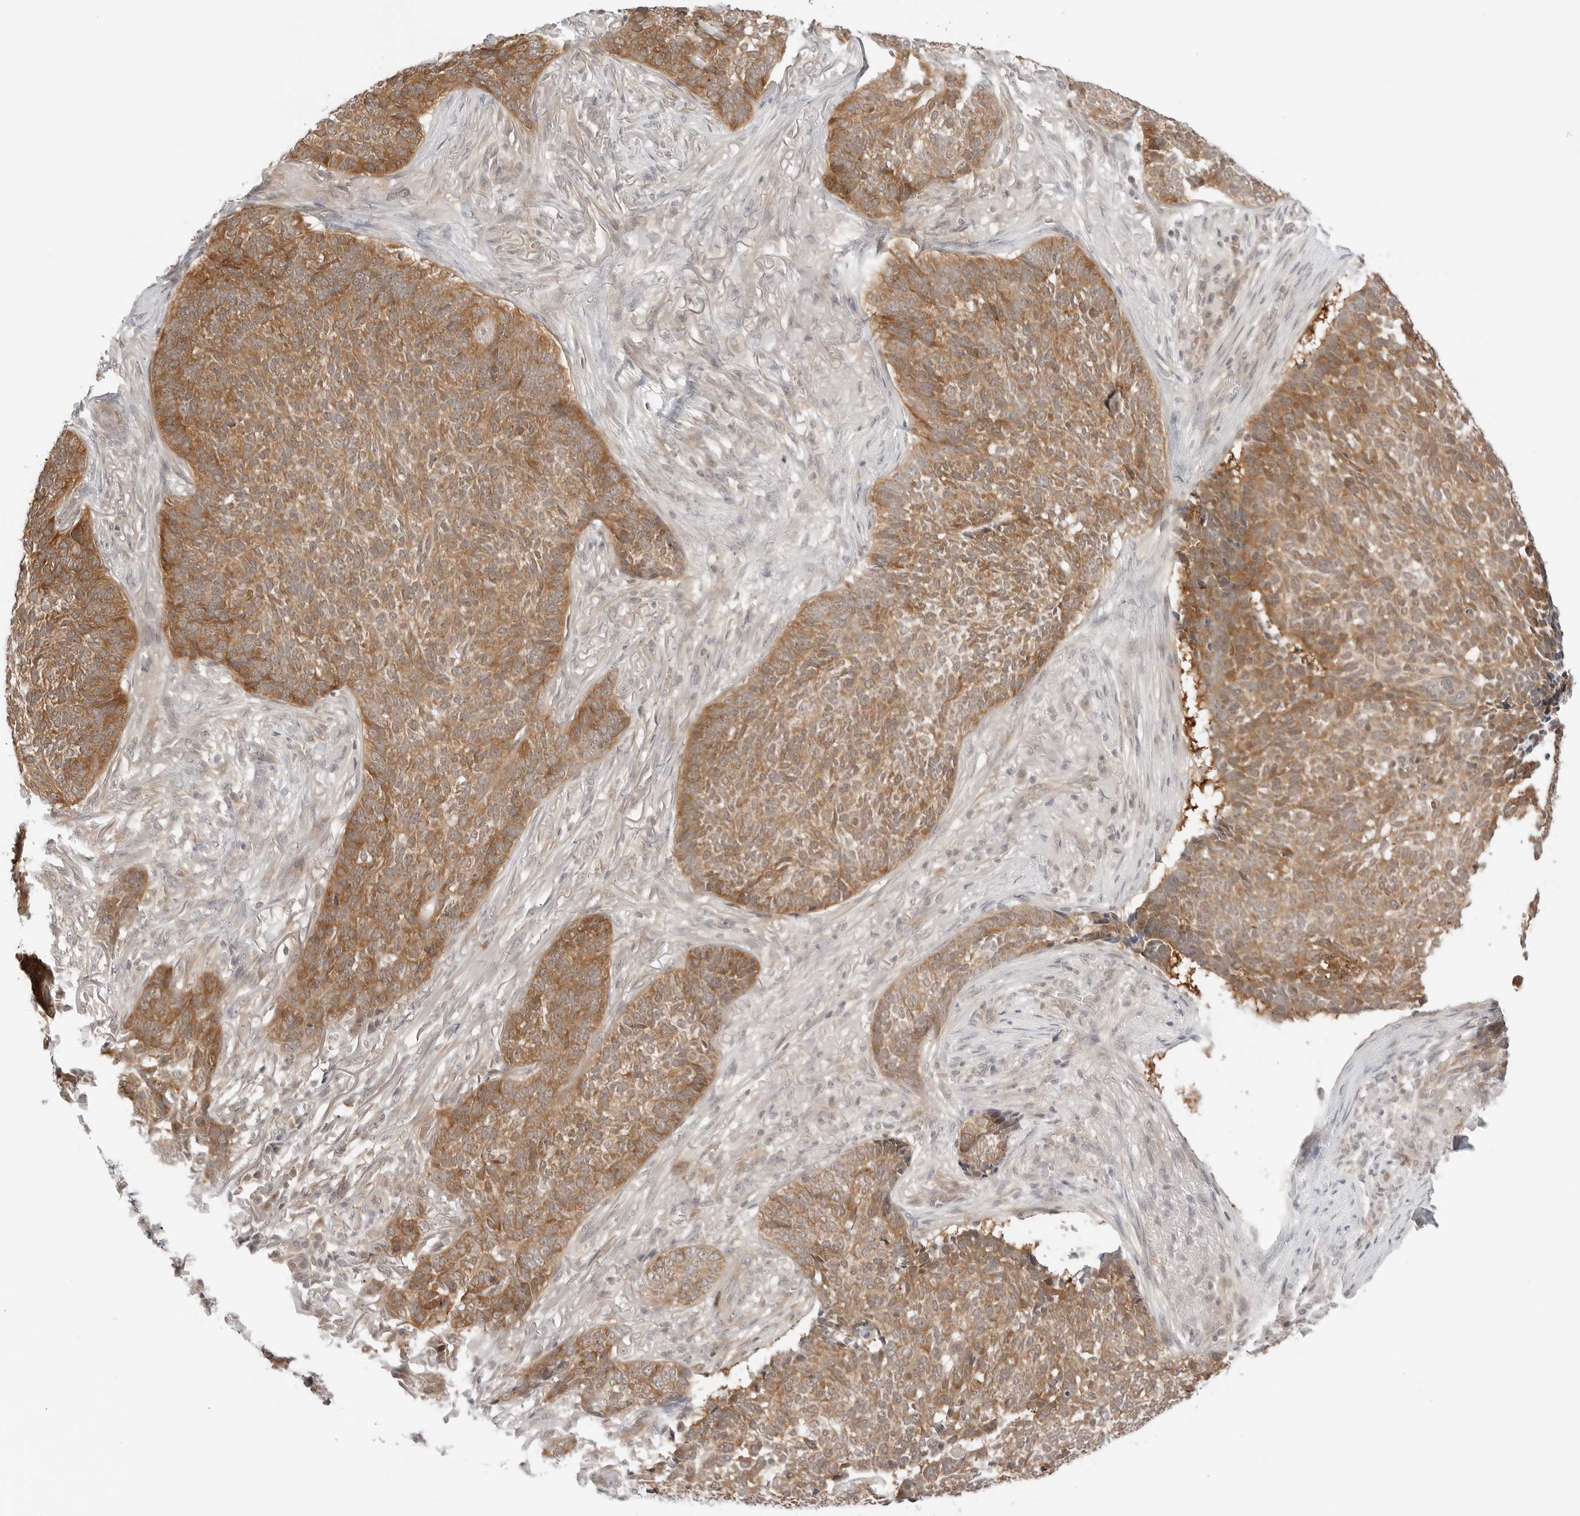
{"staining": {"intensity": "moderate", "quantity": ">75%", "location": "cytoplasmic/membranous"}, "tissue": "skin cancer", "cell_type": "Tumor cells", "image_type": "cancer", "snomed": [{"axis": "morphology", "description": "Basal cell carcinoma"}, {"axis": "topography", "description": "Skin"}], "caption": "Immunohistochemistry histopathology image of neoplastic tissue: basal cell carcinoma (skin) stained using immunohistochemistry (IHC) exhibits medium levels of moderate protein expression localized specifically in the cytoplasmic/membranous of tumor cells, appearing as a cytoplasmic/membranous brown color.", "gene": "NUDC", "patient": {"sex": "male", "age": 85}}